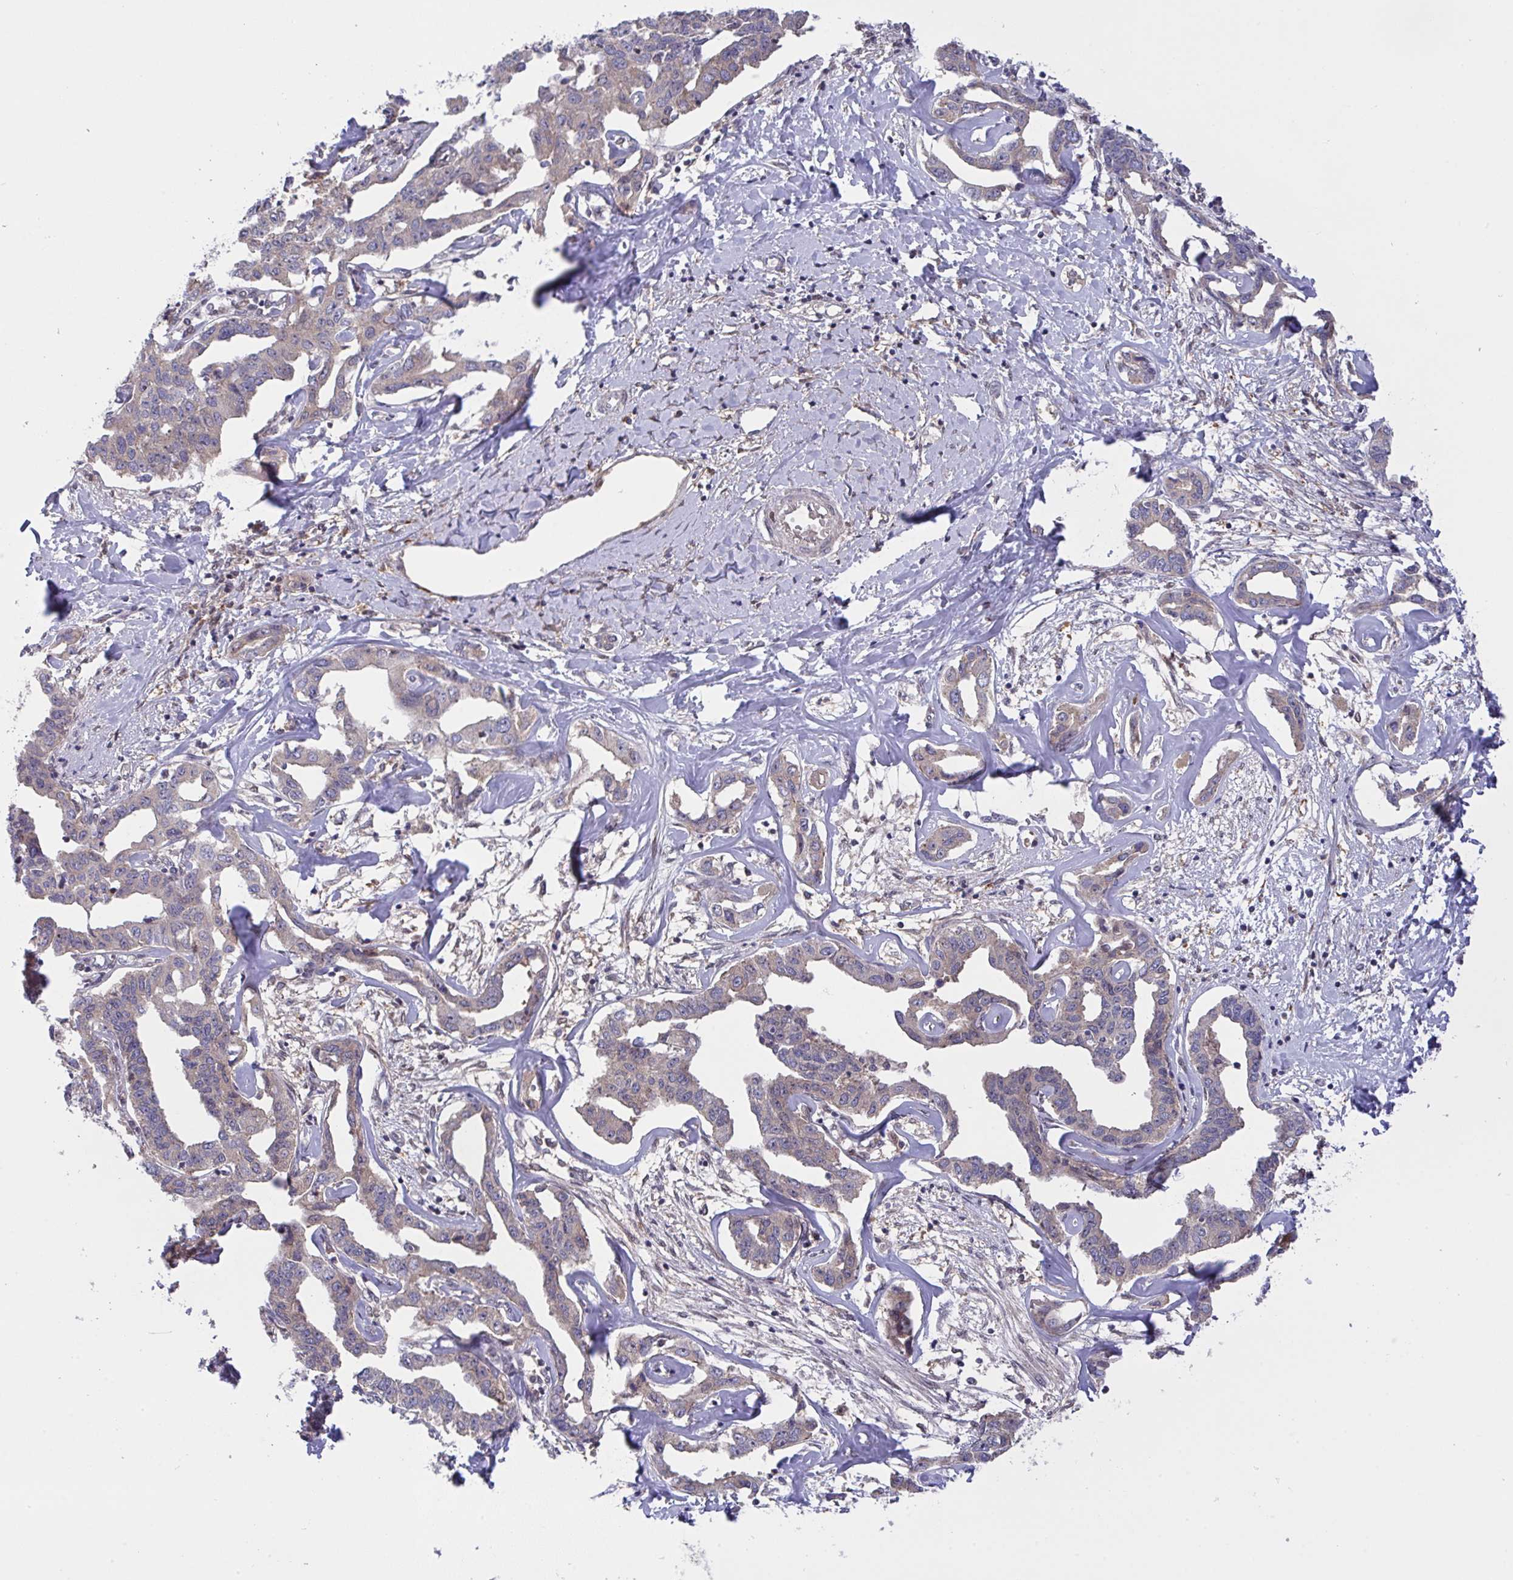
{"staining": {"intensity": "weak", "quantity": "25%-75%", "location": "cytoplasmic/membranous"}, "tissue": "liver cancer", "cell_type": "Tumor cells", "image_type": "cancer", "snomed": [{"axis": "morphology", "description": "Cholangiocarcinoma"}, {"axis": "topography", "description": "Liver"}], "caption": "Immunohistochemical staining of human liver cholangiocarcinoma shows low levels of weak cytoplasmic/membranous protein staining in about 25%-75% of tumor cells.", "gene": "L3HYPDH", "patient": {"sex": "male", "age": 59}}